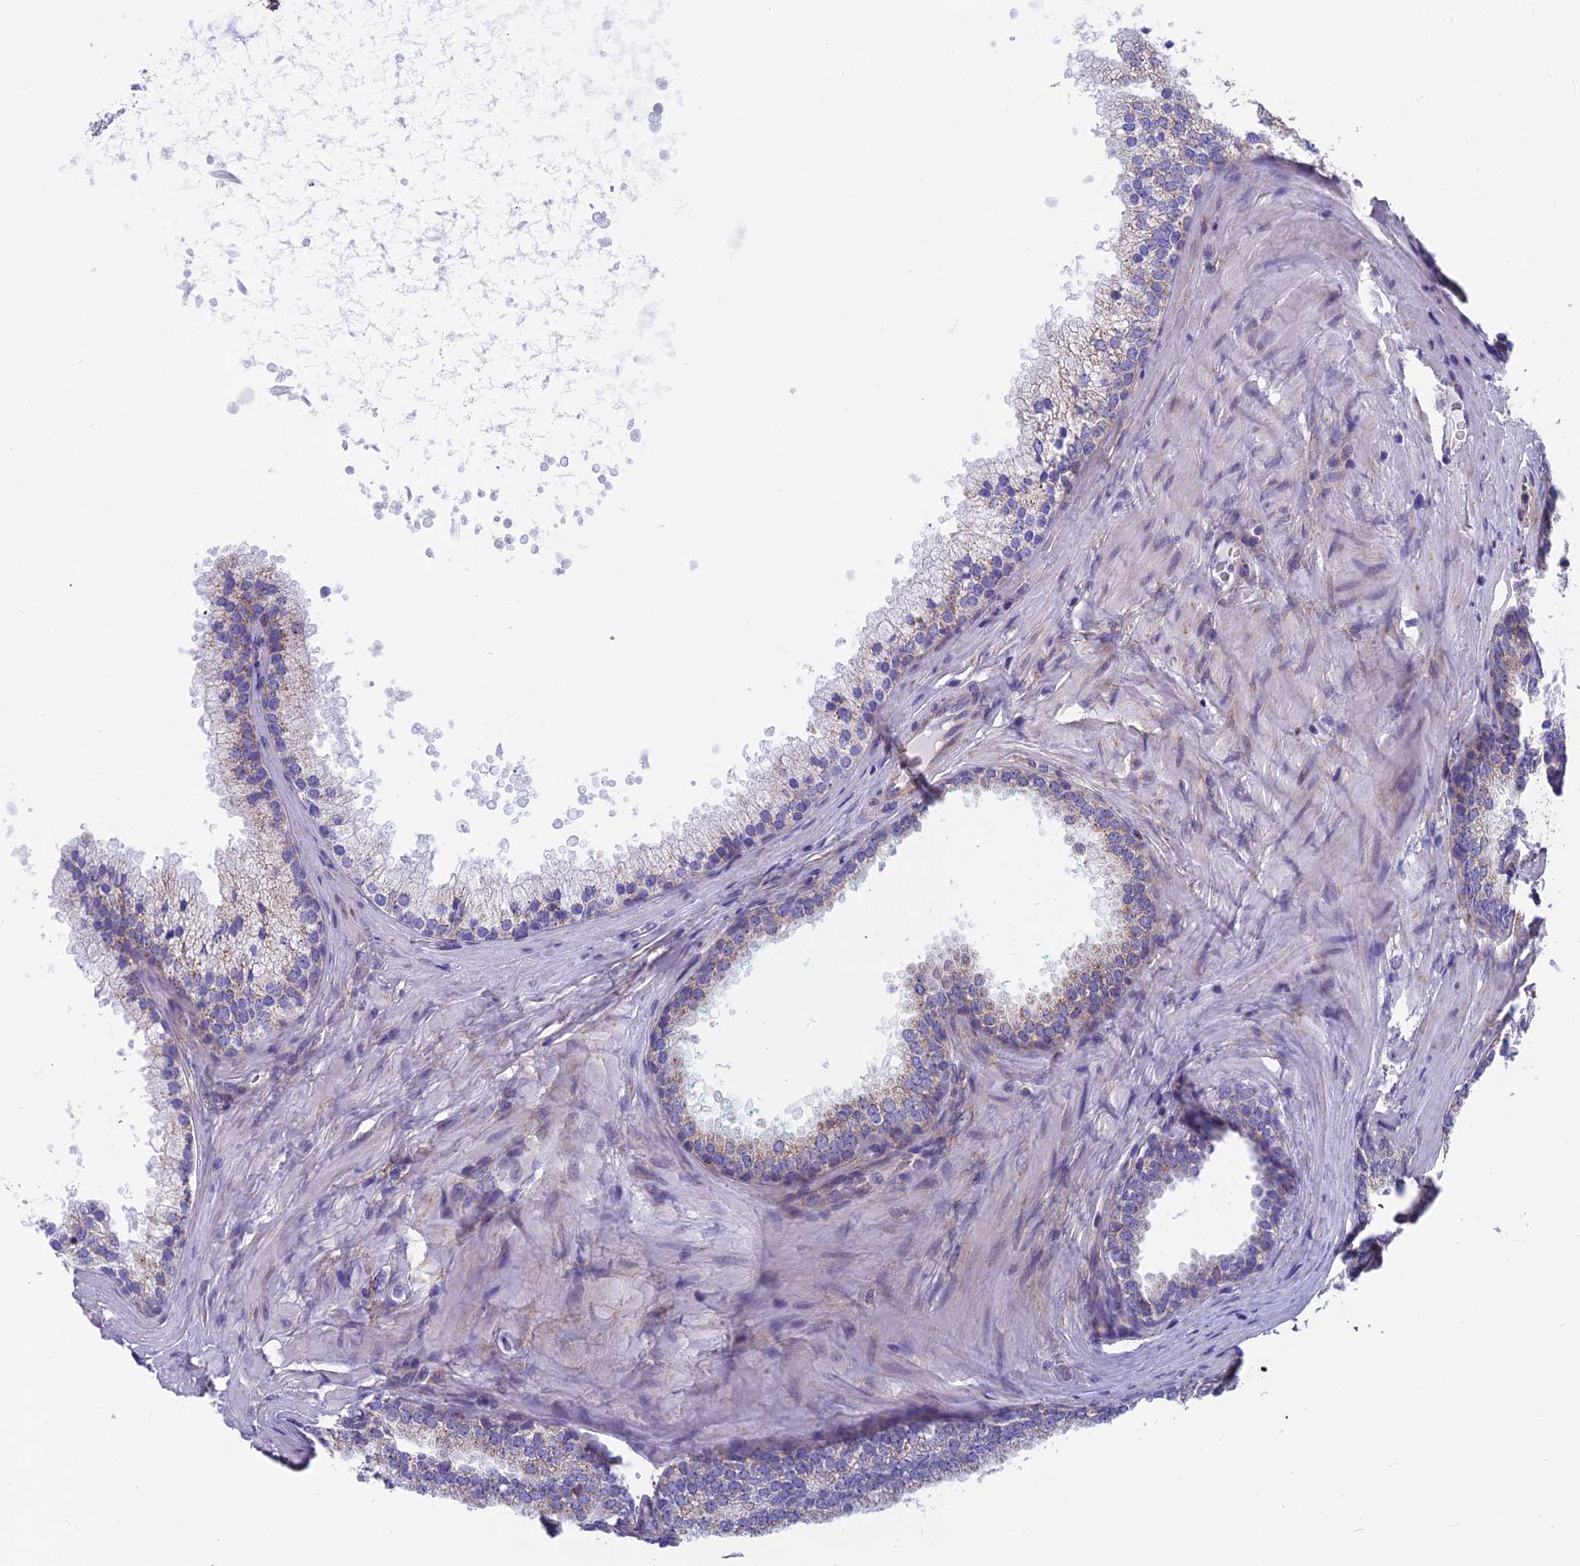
{"staining": {"intensity": "weak", "quantity": "<25%", "location": "cytoplasmic/membranous"}, "tissue": "prostate", "cell_type": "Glandular cells", "image_type": "normal", "snomed": [{"axis": "morphology", "description": "Normal tissue, NOS"}, {"axis": "topography", "description": "Prostate"}], "caption": "IHC of normal human prostate reveals no positivity in glandular cells.", "gene": "PLAC9", "patient": {"sex": "male", "age": 60}}